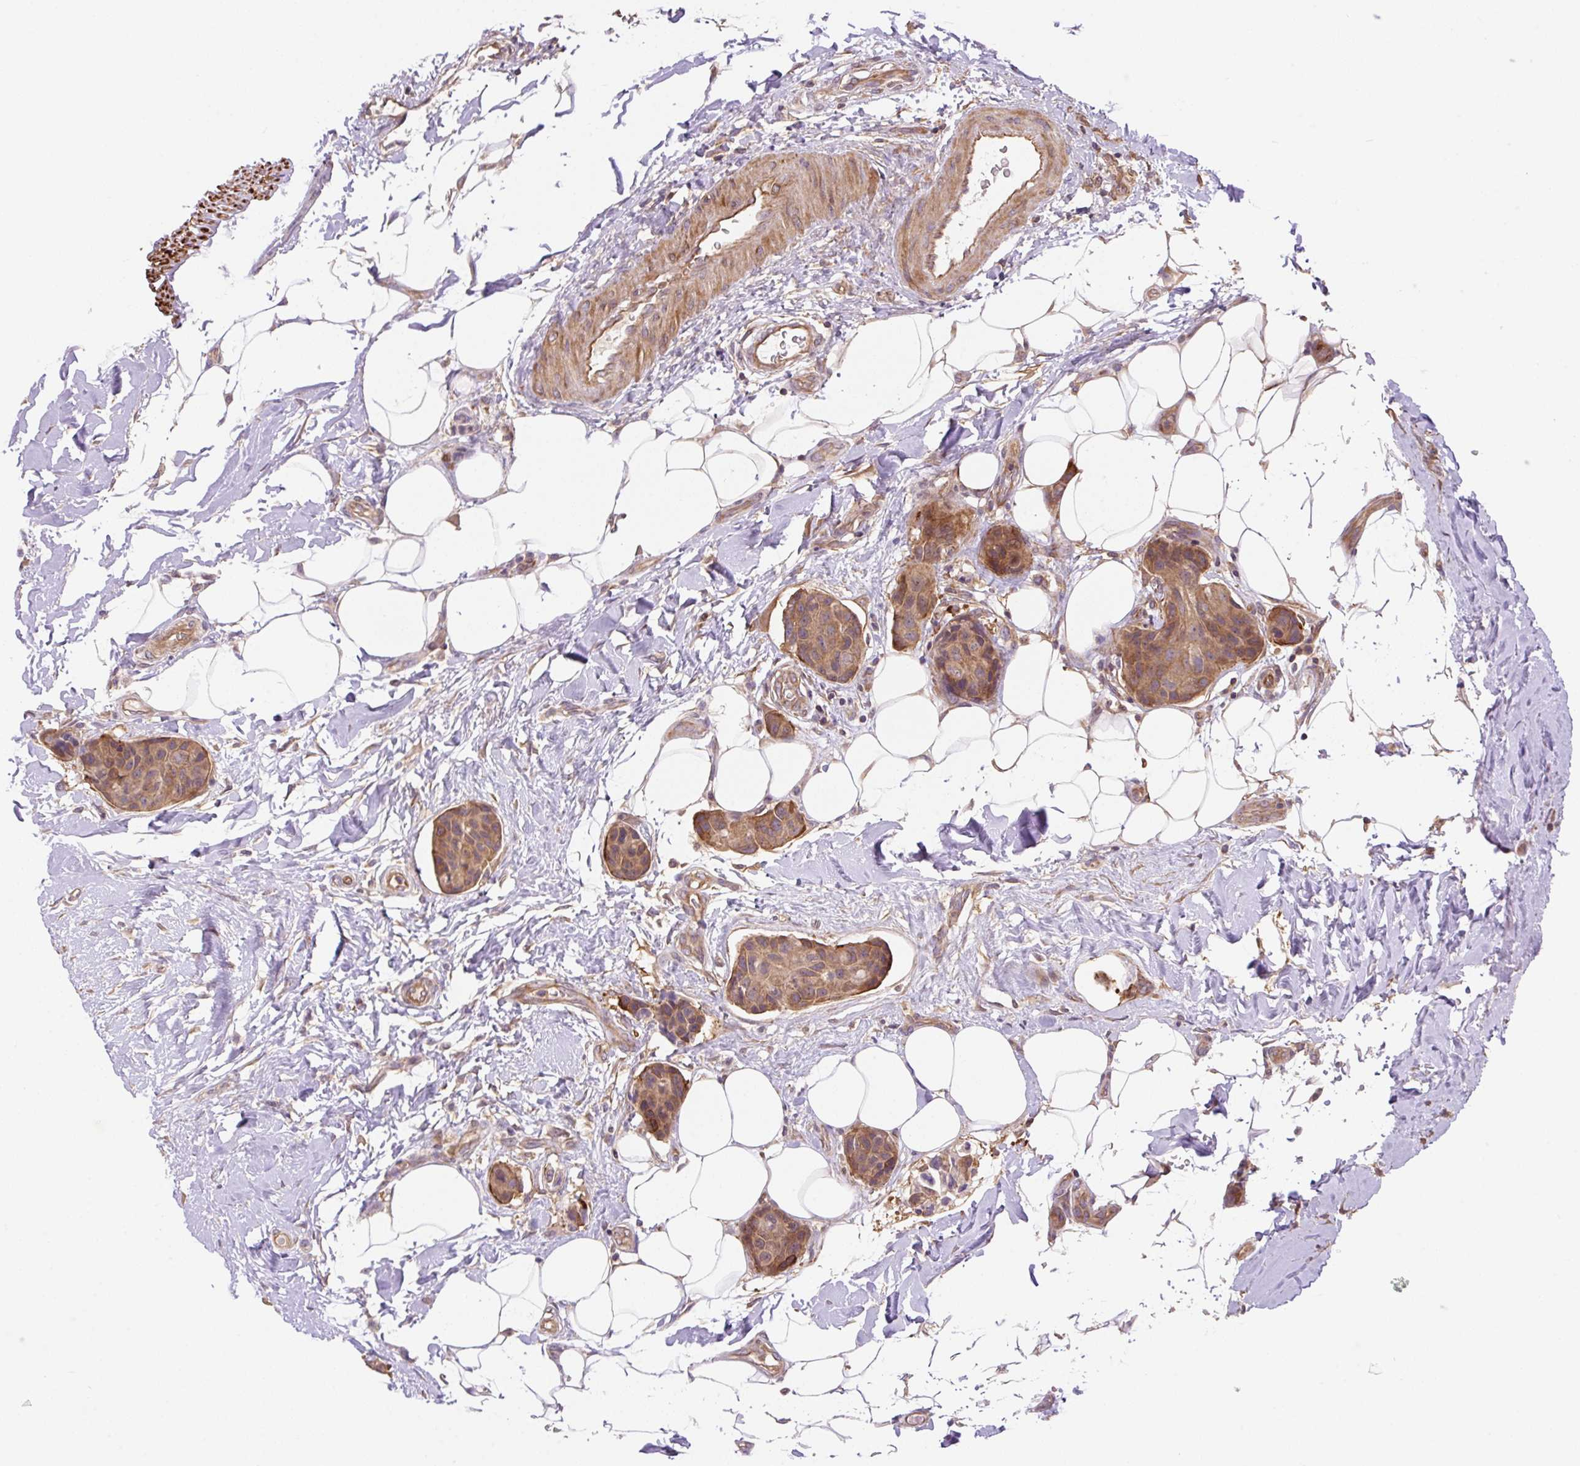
{"staining": {"intensity": "moderate", "quantity": ">75%", "location": "cytoplasmic/membranous"}, "tissue": "breast cancer", "cell_type": "Tumor cells", "image_type": "cancer", "snomed": [{"axis": "morphology", "description": "Duct carcinoma"}, {"axis": "topography", "description": "Breast"}, {"axis": "topography", "description": "Lymph node"}], "caption": "A micrograph of breast cancer (invasive ductal carcinoma) stained for a protein displays moderate cytoplasmic/membranous brown staining in tumor cells. Ihc stains the protein in brown and the nuclei are stained blue.", "gene": "COX8A", "patient": {"sex": "female", "age": 80}}